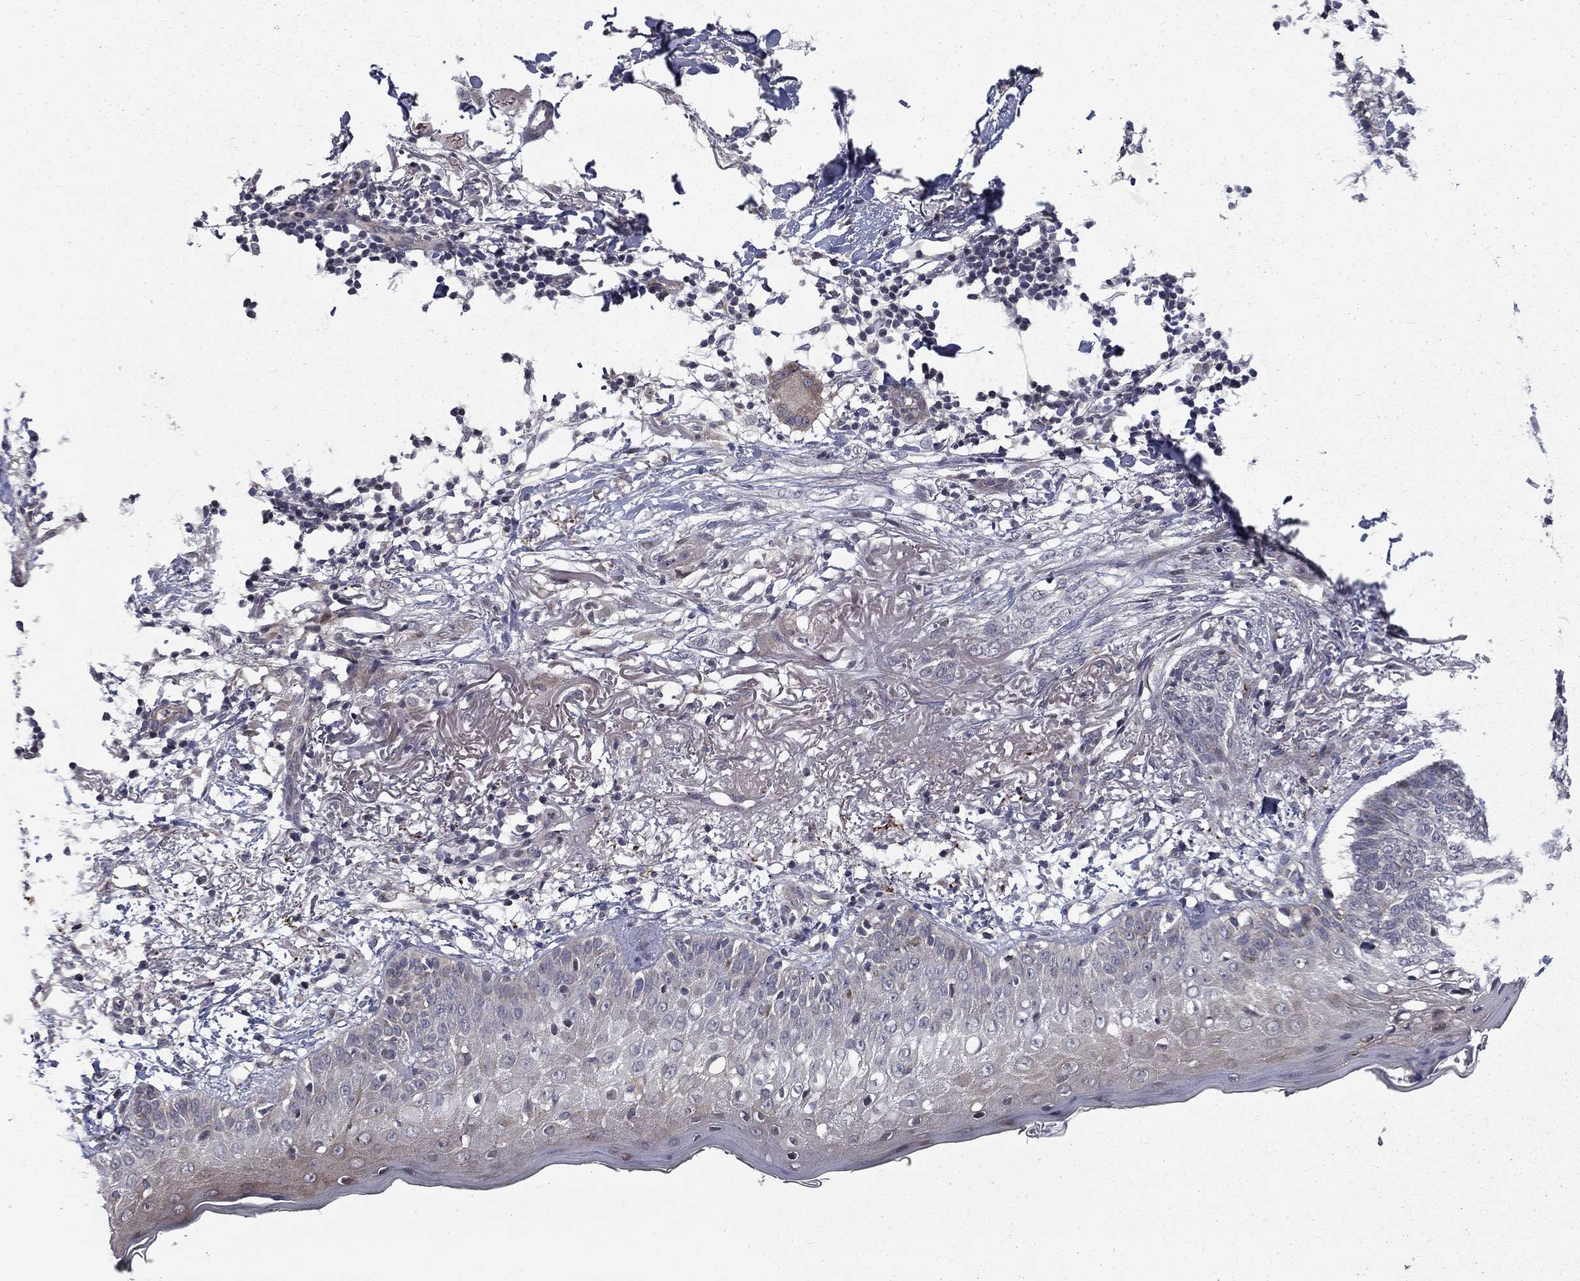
{"staining": {"intensity": "negative", "quantity": "none", "location": "none"}, "tissue": "skin cancer", "cell_type": "Tumor cells", "image_type": "cancer", "snomed": [{"axis": "morphology", "description": "Normal tissue, NOS"}, {"axis": "morphology", "description": "Basal cell carcinoma"}, {"axis": "topography", "description": "Skin"}], "caption": "Tumor cells are negative for protein expression in human skin cancer (basal cell carcinoma).", "gene": "FAM3B", "patient": {"sex": "male", "age": 84}}